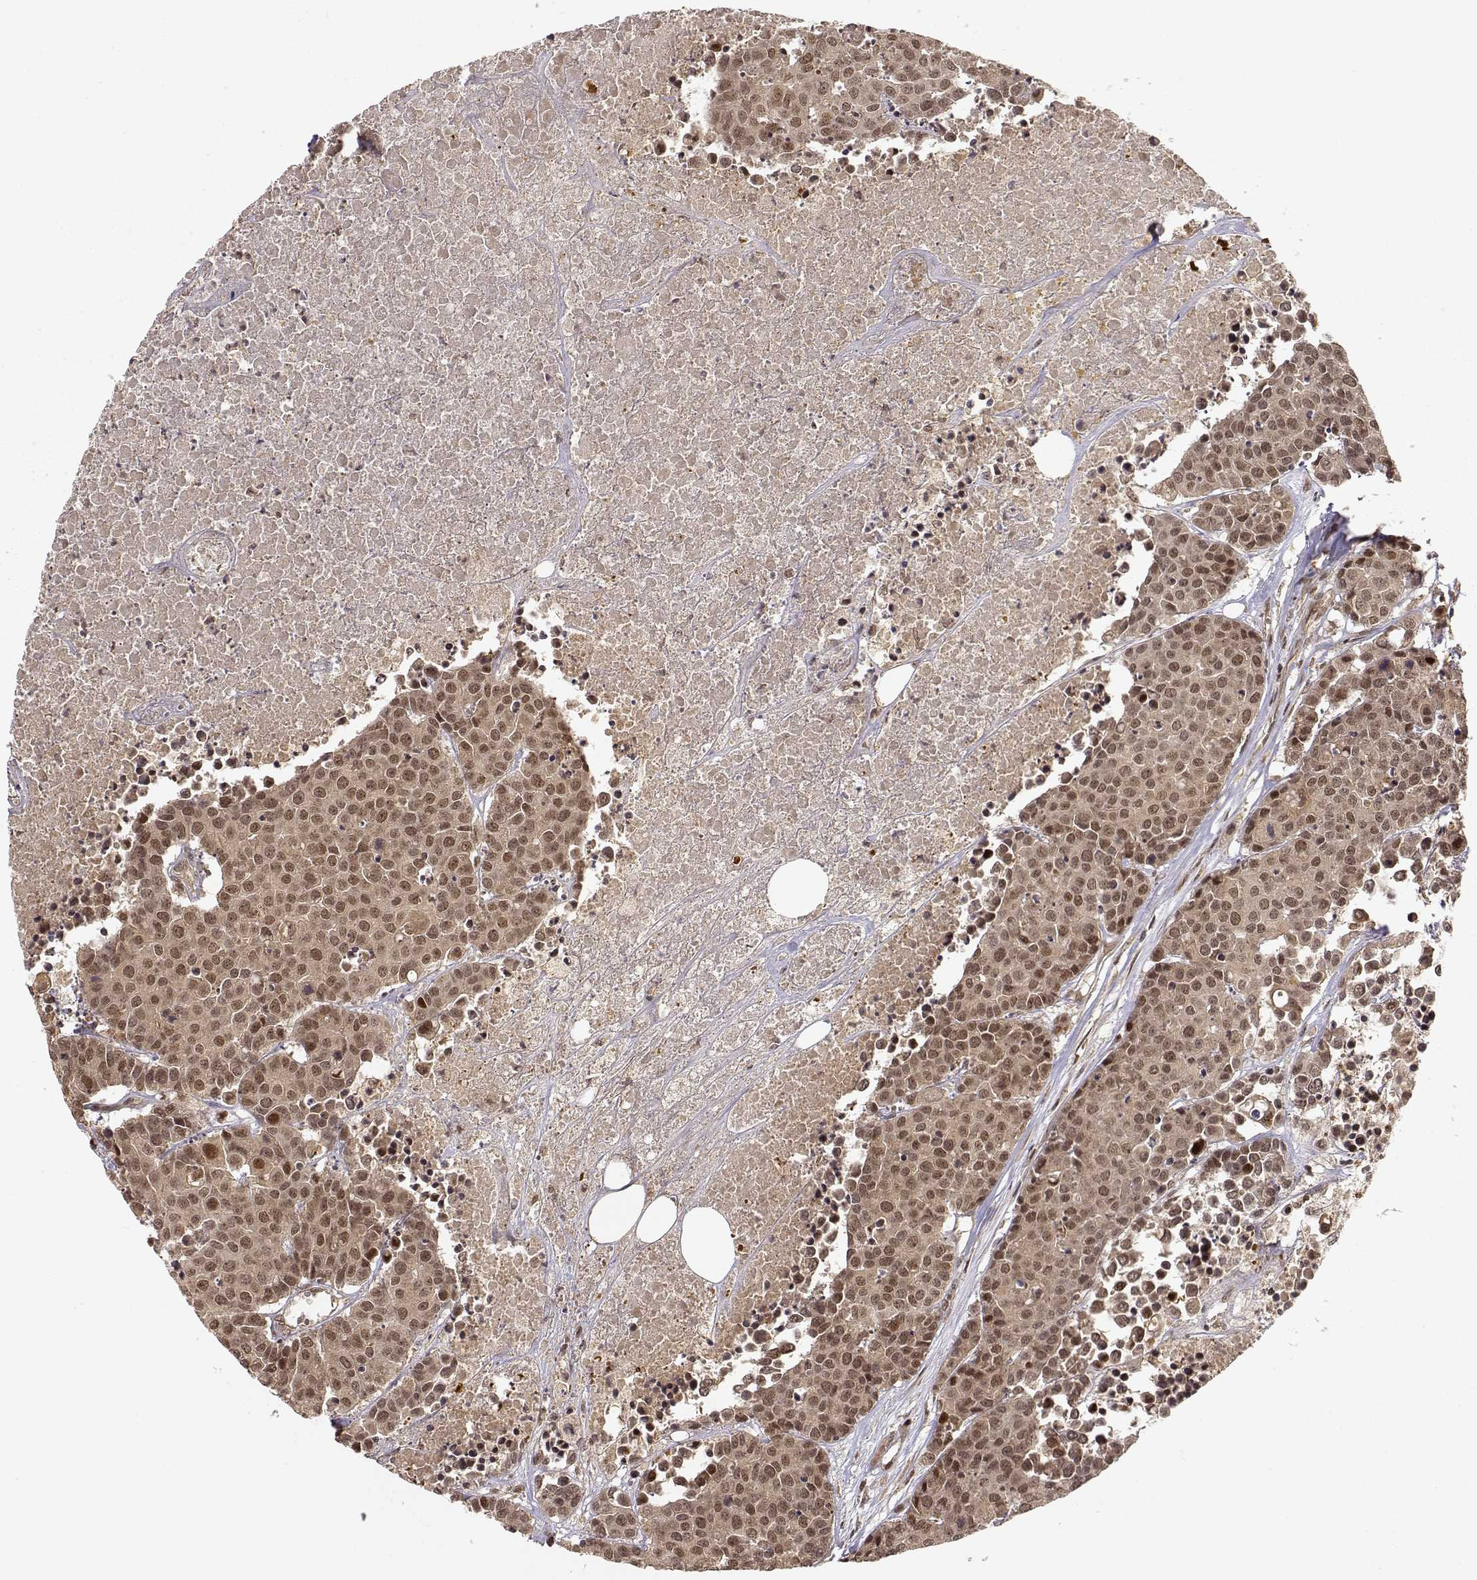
{"staining": {"intensity": "moderate", "quantity": ">75%", "location": "cytoplasmic/membranous,nuclear"}, "tissue": "carcinoid", "cell_type": "Tumor cells", "image_type": "cancer", "snomed": [{"axis": "morphology", "description": "Carcinoid, malignant, NOS"}, {"axis": "topography", "description": "Colon"}], "caption": "Protein expression by immunohistochemistry (IHC) shows moderate cytoplasmic/membranous and nuclear positivity in approximately >75% of tumor cells in carcinoid (malignant). Nuclei are stained in blue.", "gene": "MAEA", "patient": {"sex": "male", "age": 81}}